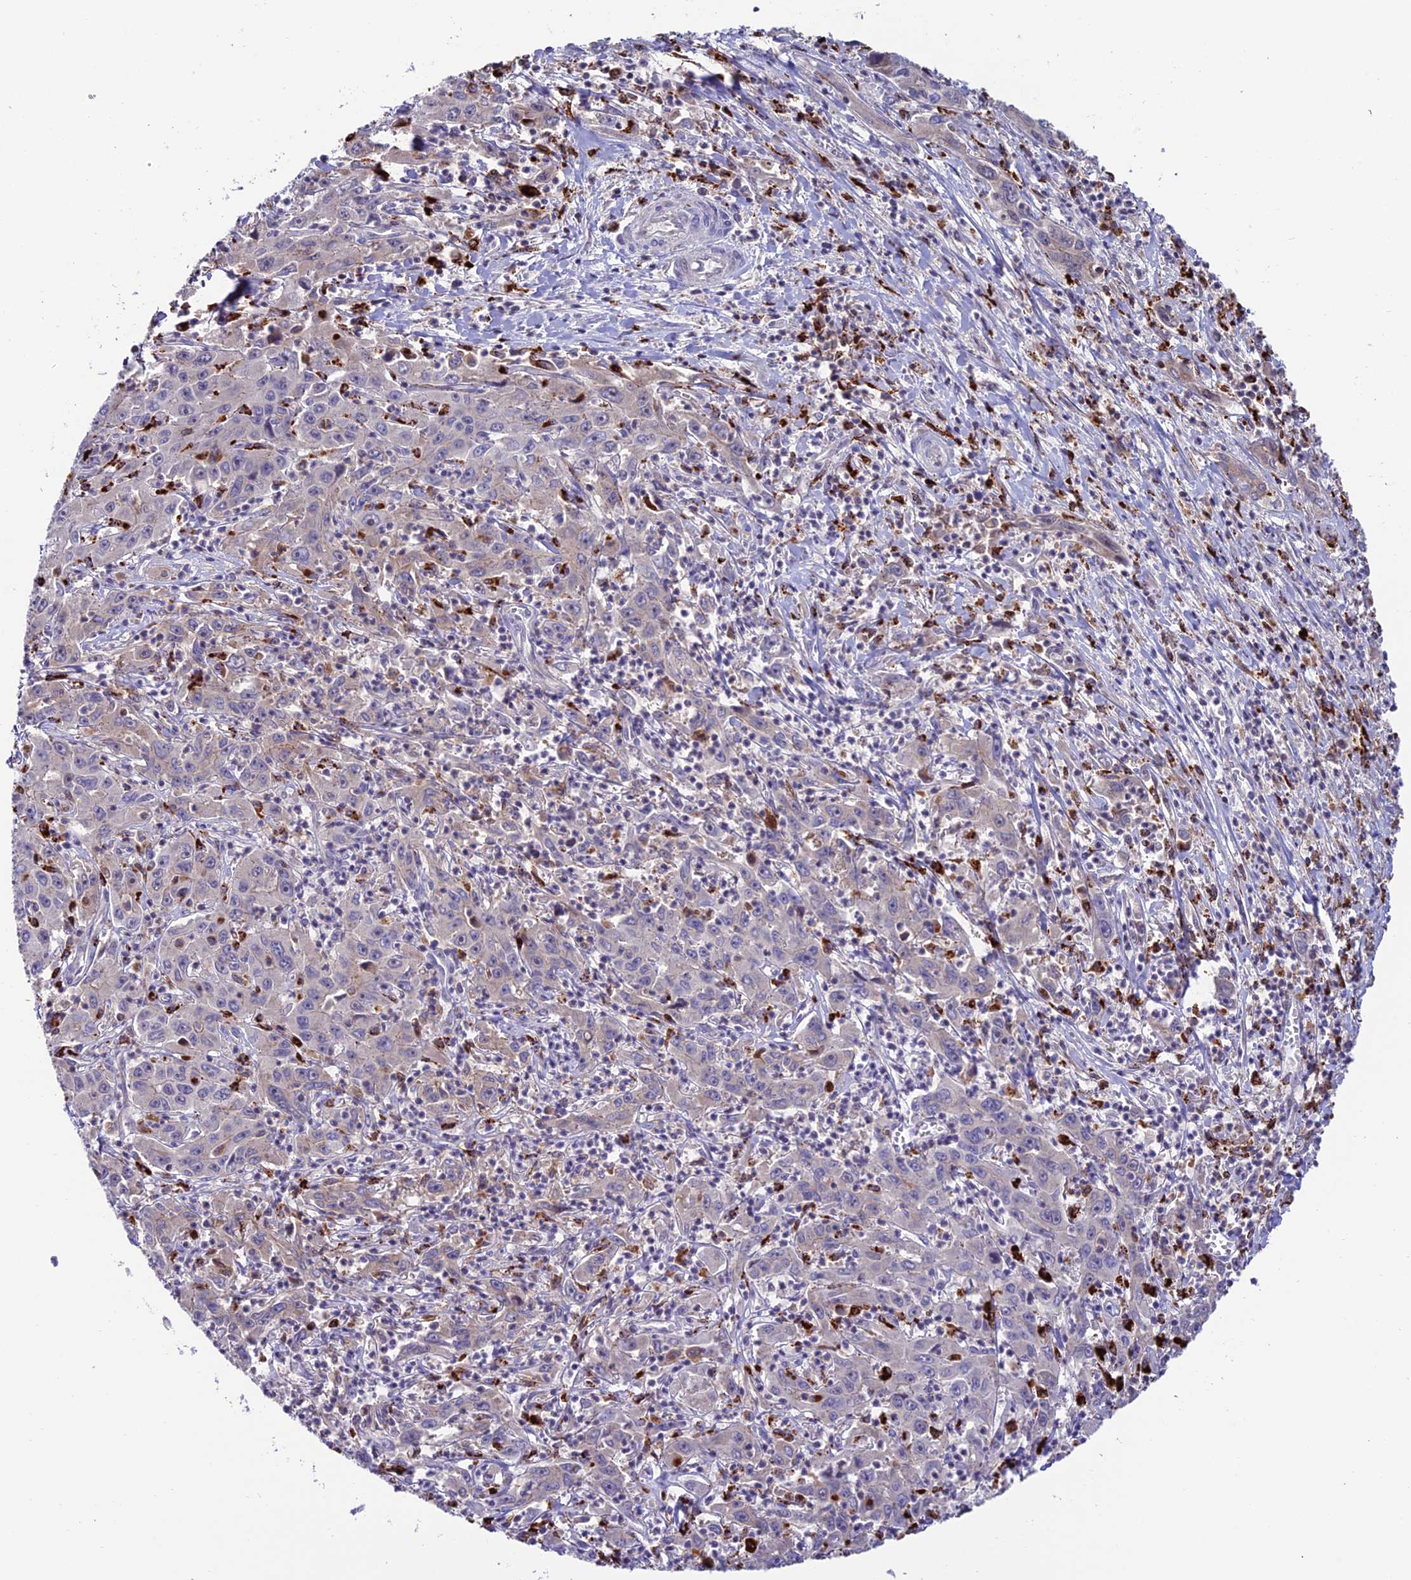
{"staining": {"intensity": "negative", "quantity": "none", "location": "none"}, "tissue": "liver cancer", "cell_type": "Tumor cells", "image_type": "cancer", "snomed": [{"axis": "morphology", "description": "Carcinoma, Hepatocellular, NOS"}, {"axis": "topography", "description": "Liver"}], "caption": "Immunohistochemistry (IHC) of liver cancer (hepatocellular carcinoma) reveals no positivity in tumor cells.", "gene": "ARHGEF18", "patient": {"sex": "male", "age": 63}}